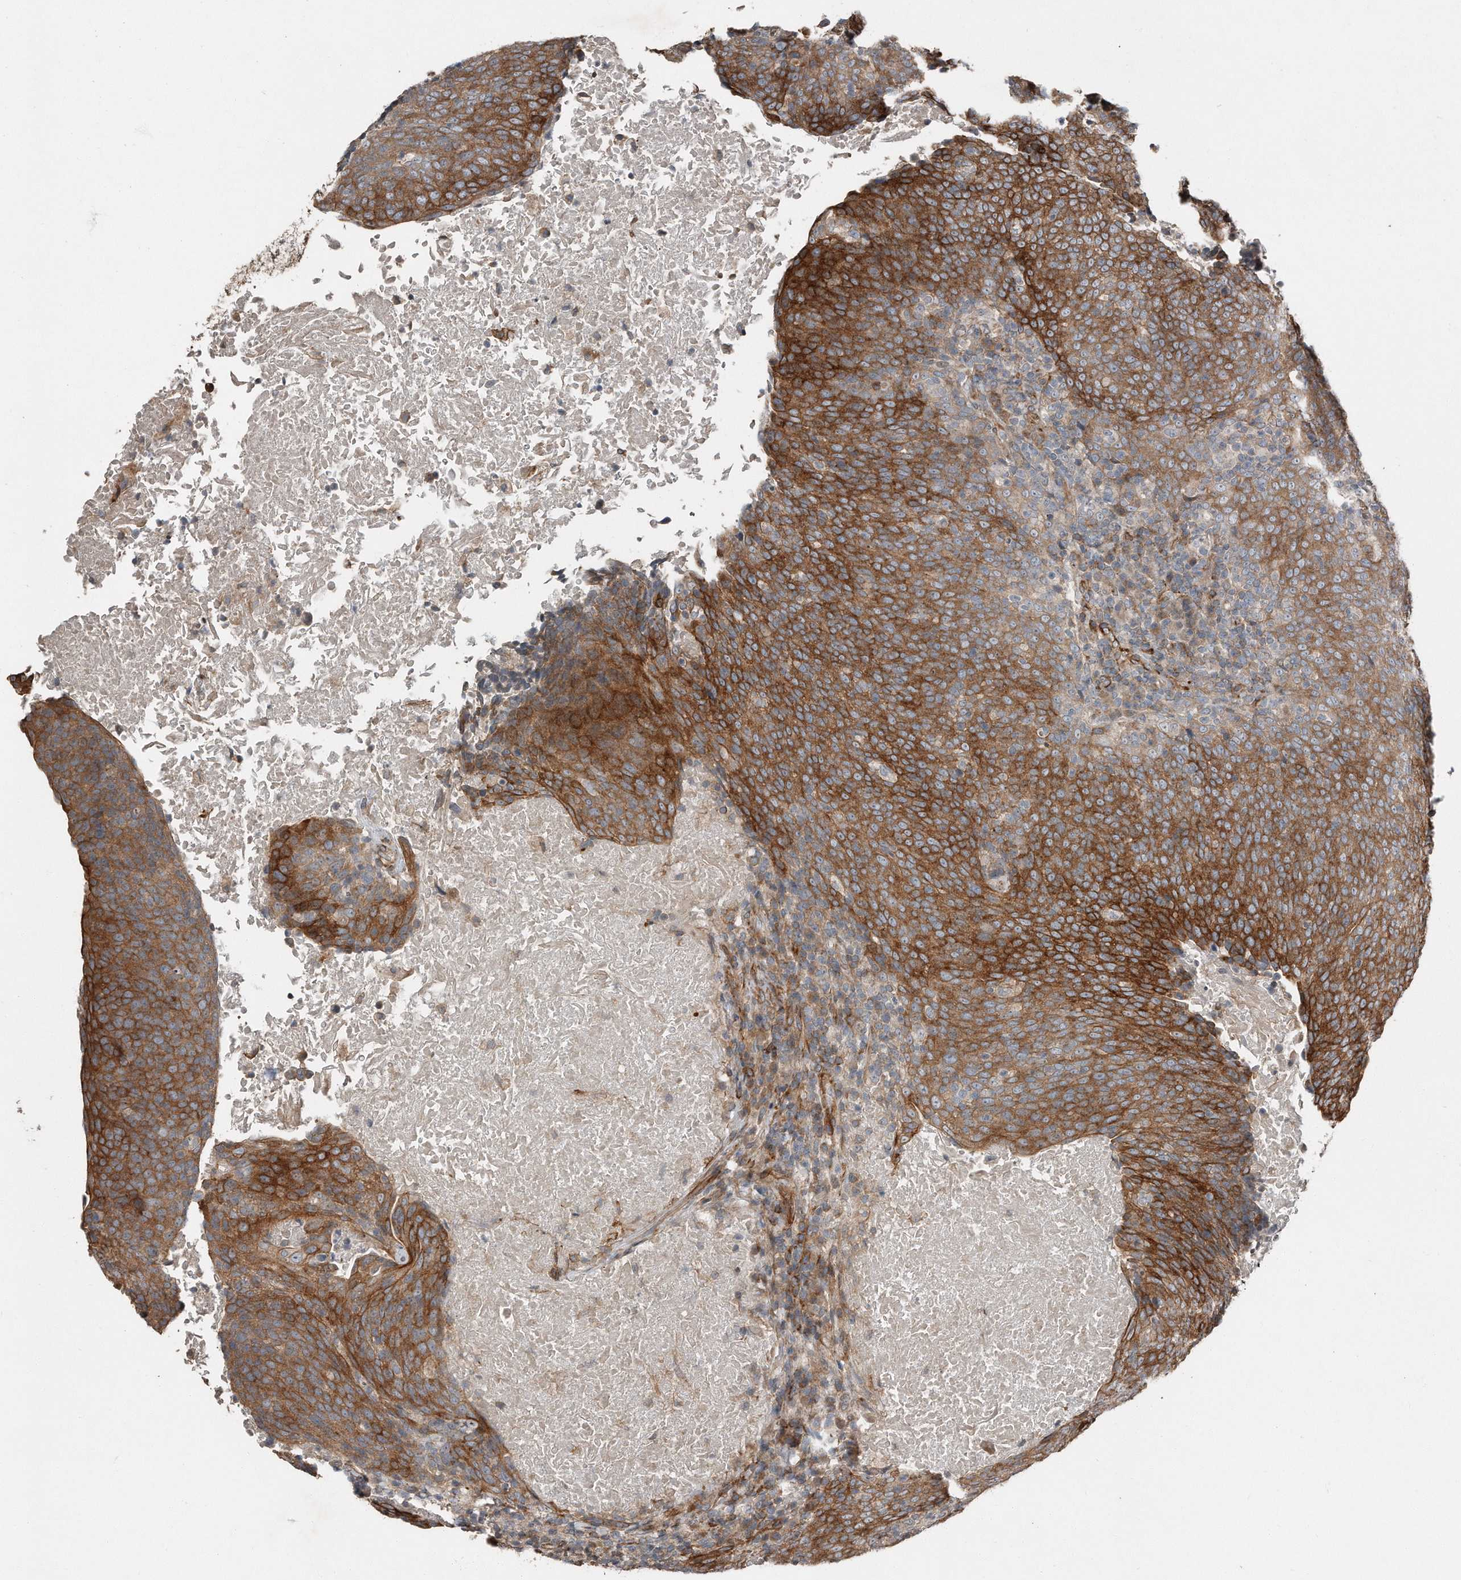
{"staining": {"intensity": "moderate", "quantity": ">75%", "location": "cytoplasmic/membranous"}, "tissue": "head and neck cancer", "cell_type": "Tumor cells", "image_type": "cancer", "snomed": [{"axis": "morphology", "description": "Squamous cell carcinoma, NOS"}, {"axis": "morphology", "description": "Squamous cell carcinoma, metastatic, NOS"}, {"axis": "topography", "description": "Lymph node"}, {"axis": "topography", "description": "Head-Neck"}], "caption": "Immunohistochemical staining of human metastatic squamous cell carcinoma (head and neck) shows medium levels of moderate cytoplasmic/membranous expression in approximately >75% of tumor cells. (DAB (3,3'-diaminobenzidine) = brown stain, brightfield microscopy at high magnification).", "gene": "SNAP47", "patient": {"sex": "male", "age": 62}}